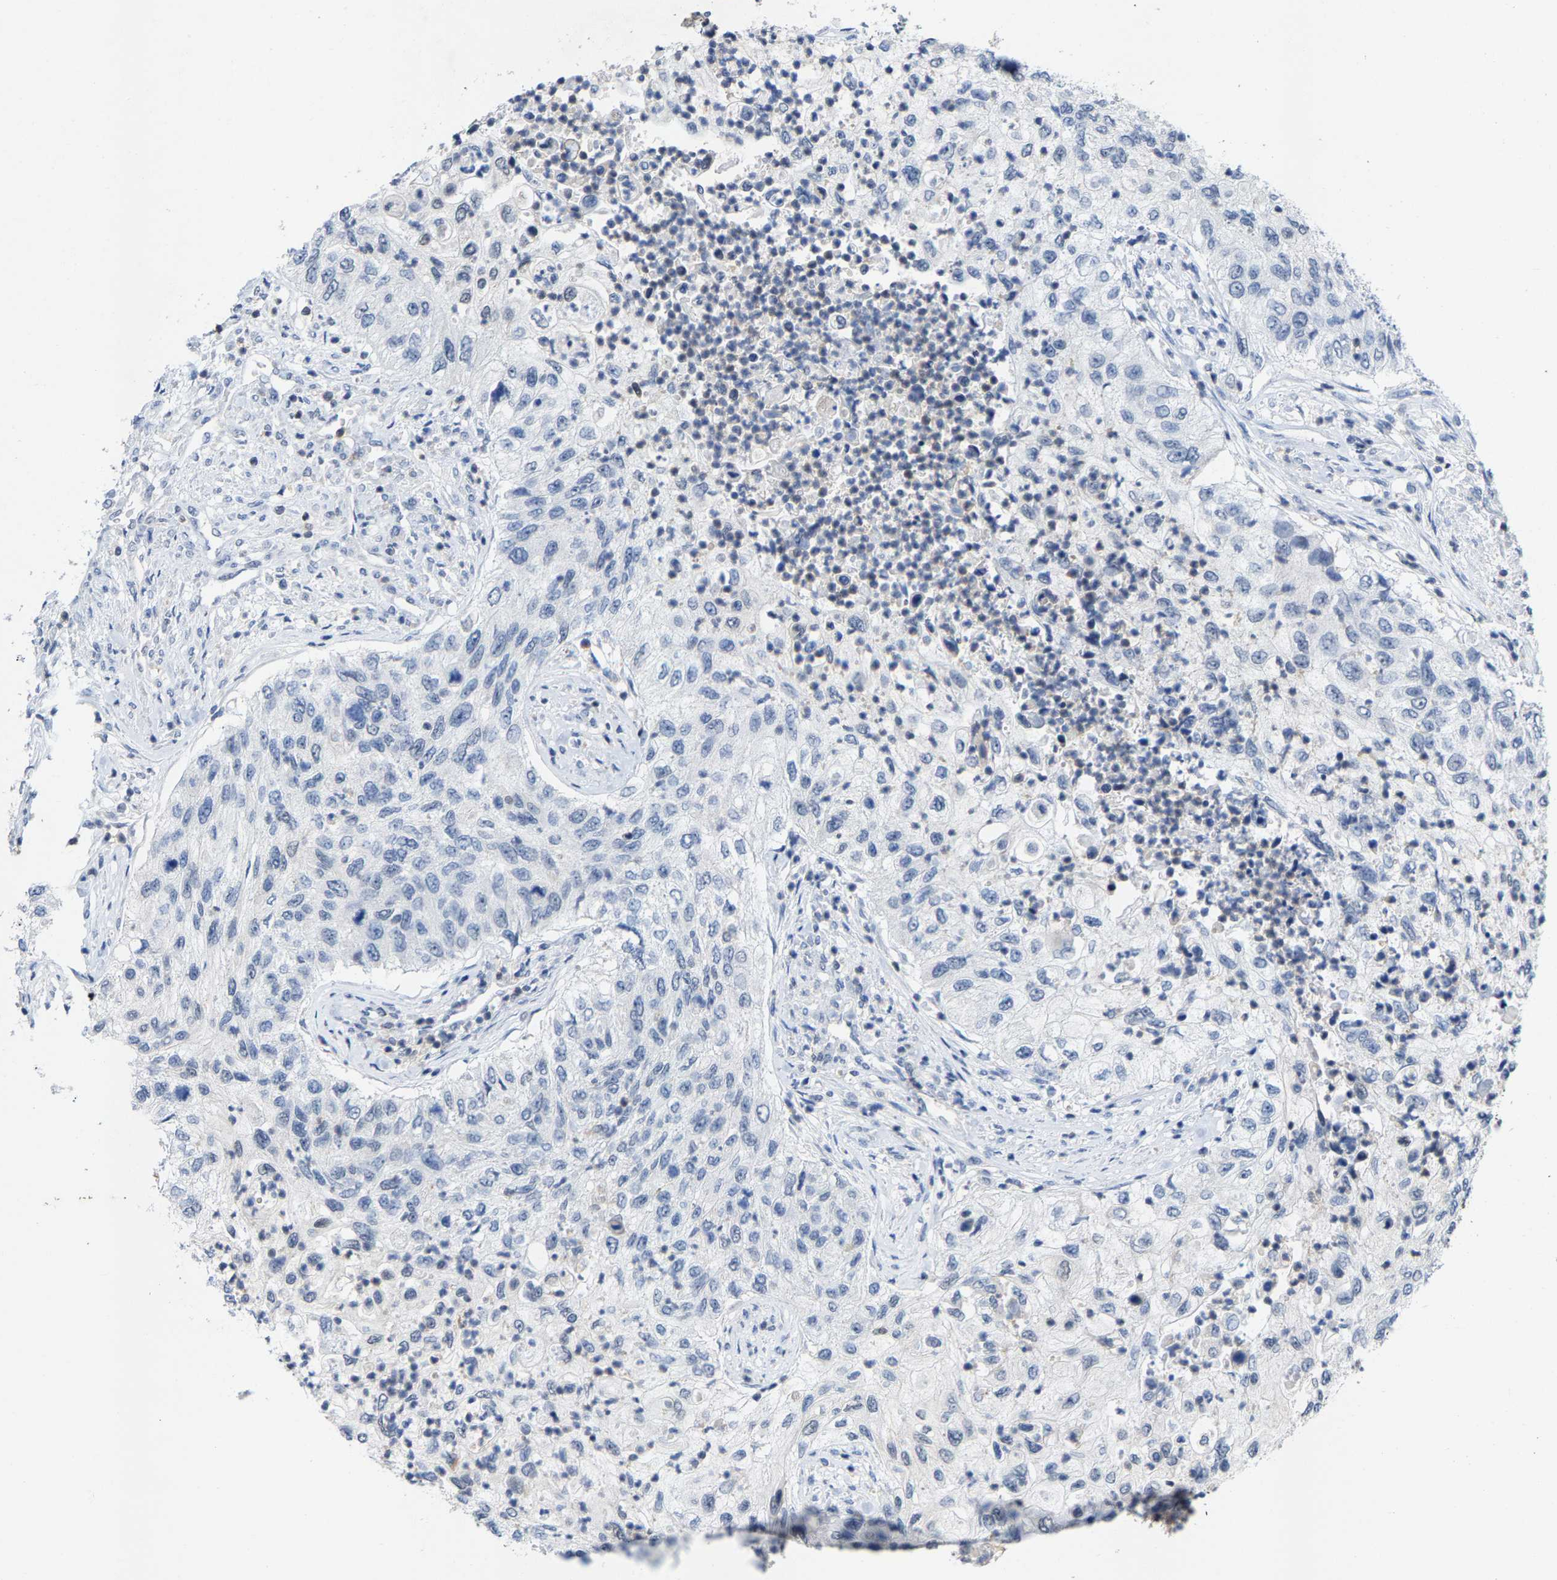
{"staining": {"intensity": "negative", "quantity": "none", "location": "none"}, "tissue": "urothelial cancer", "cell_type": "Tumor cells", "image_type": "cancer", "snomed": [{"axis": "morphology", "description": "Urothelial carcinoma, High grade"}, {"axis": "topography", "description": "Urinary bladder"}], "caption": "This is an immunohistochemistry image of urothelial cancer. There is no expression in tumor cells.", "gene": "FGD3", "patient": {"sex": "female", "age": 60}}